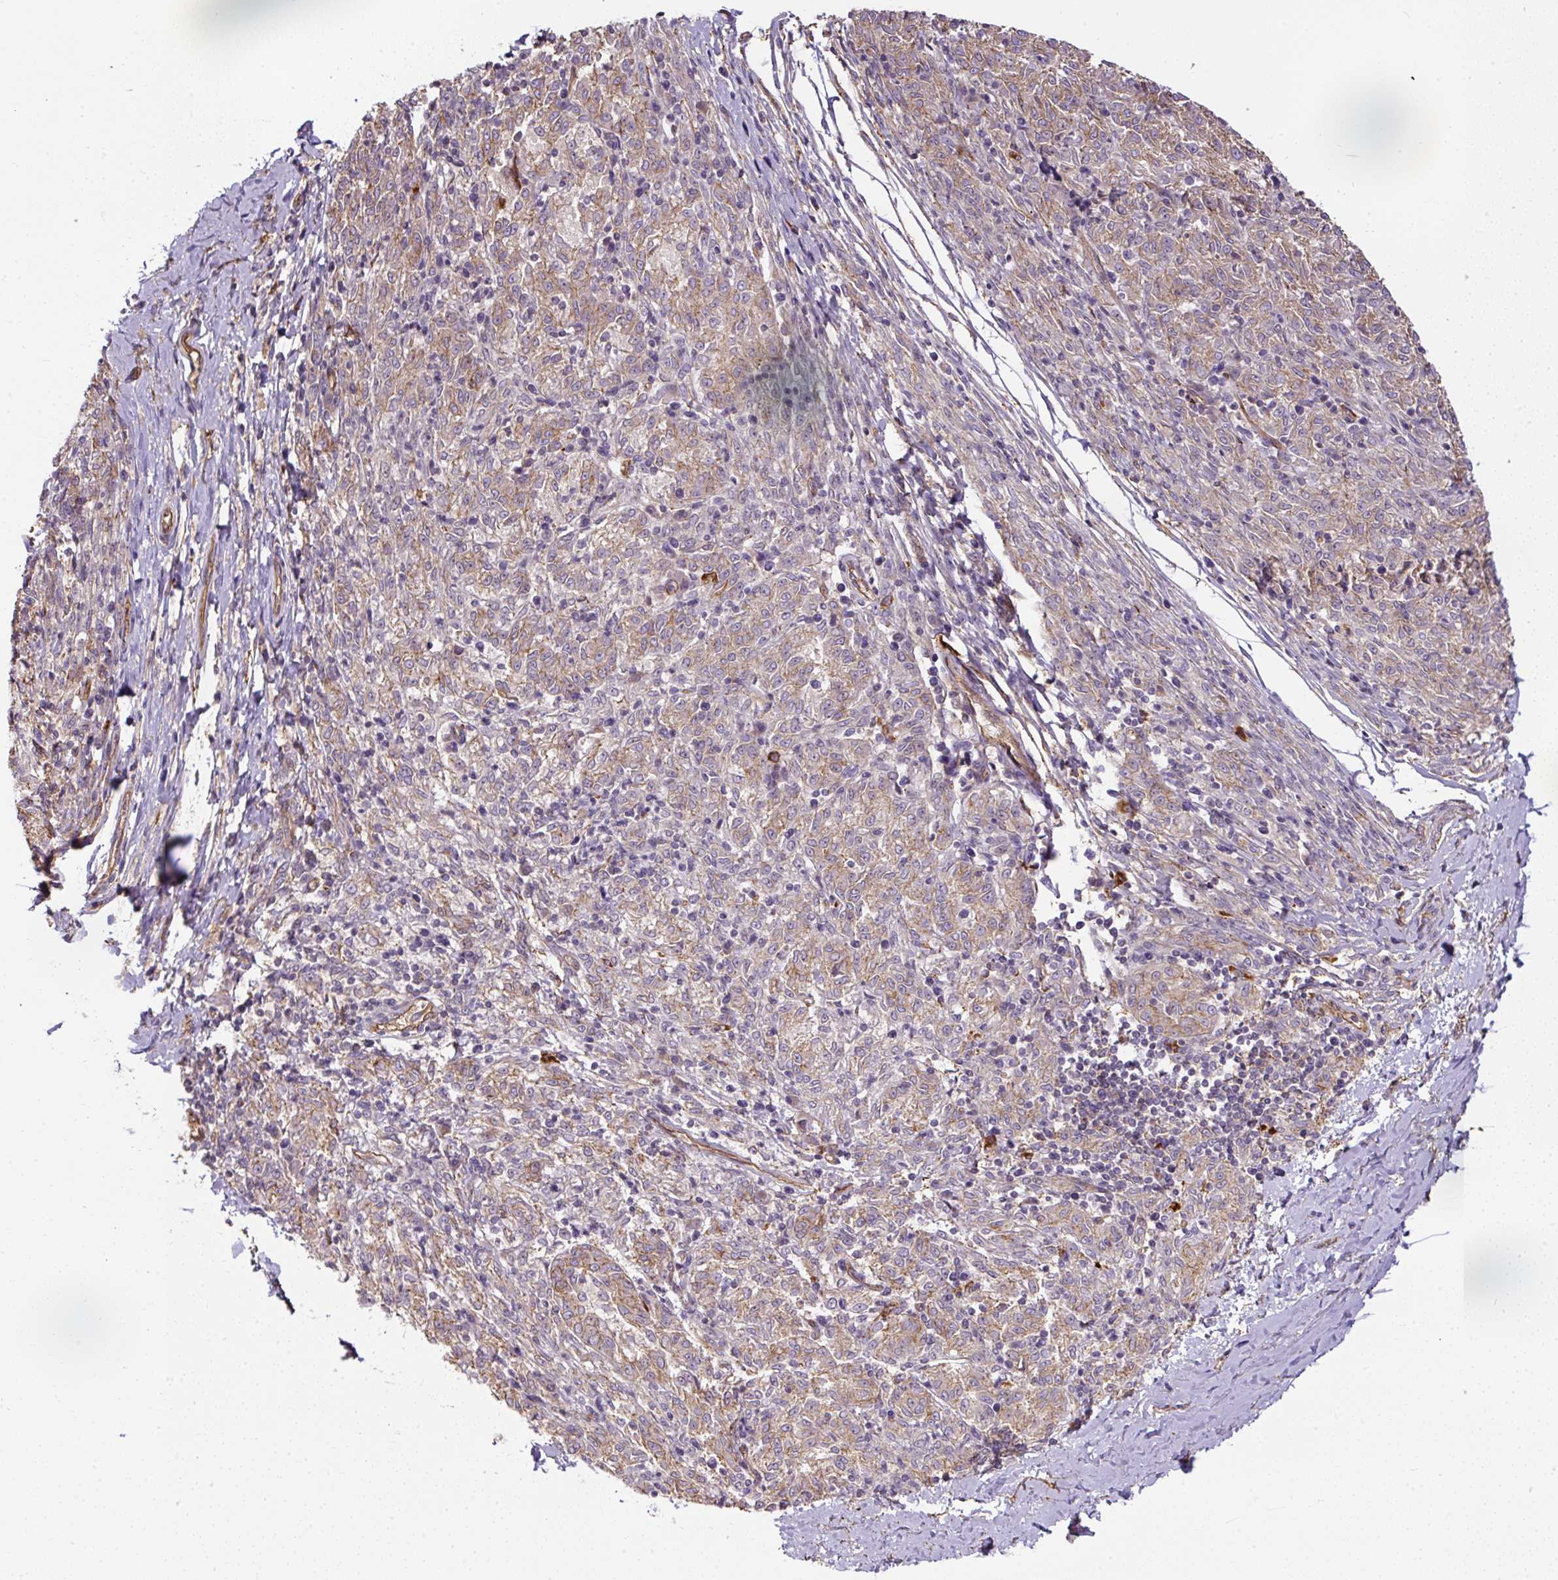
{"staining": {"intensity": "weak", "quantity": ">75%", "location": "cytoplasmic/membranous"}, "tissue": "melanoma", "cell_type": "Tumor cells", "image_type": "cancer", "snomed": [{"axis": "morphology", "description": "Malignant melanoma, NOS"}, {"axis": "topography", "description": "Skin"}], "caption": "Immunohistochemical staining of human malignant melanoma shows low levels of weak cytoplasmic/membranous protein positivity in about >75% of tumor cells.", "gene": "B3GALT5", "patient": {"sex": "female", "age": 72}}